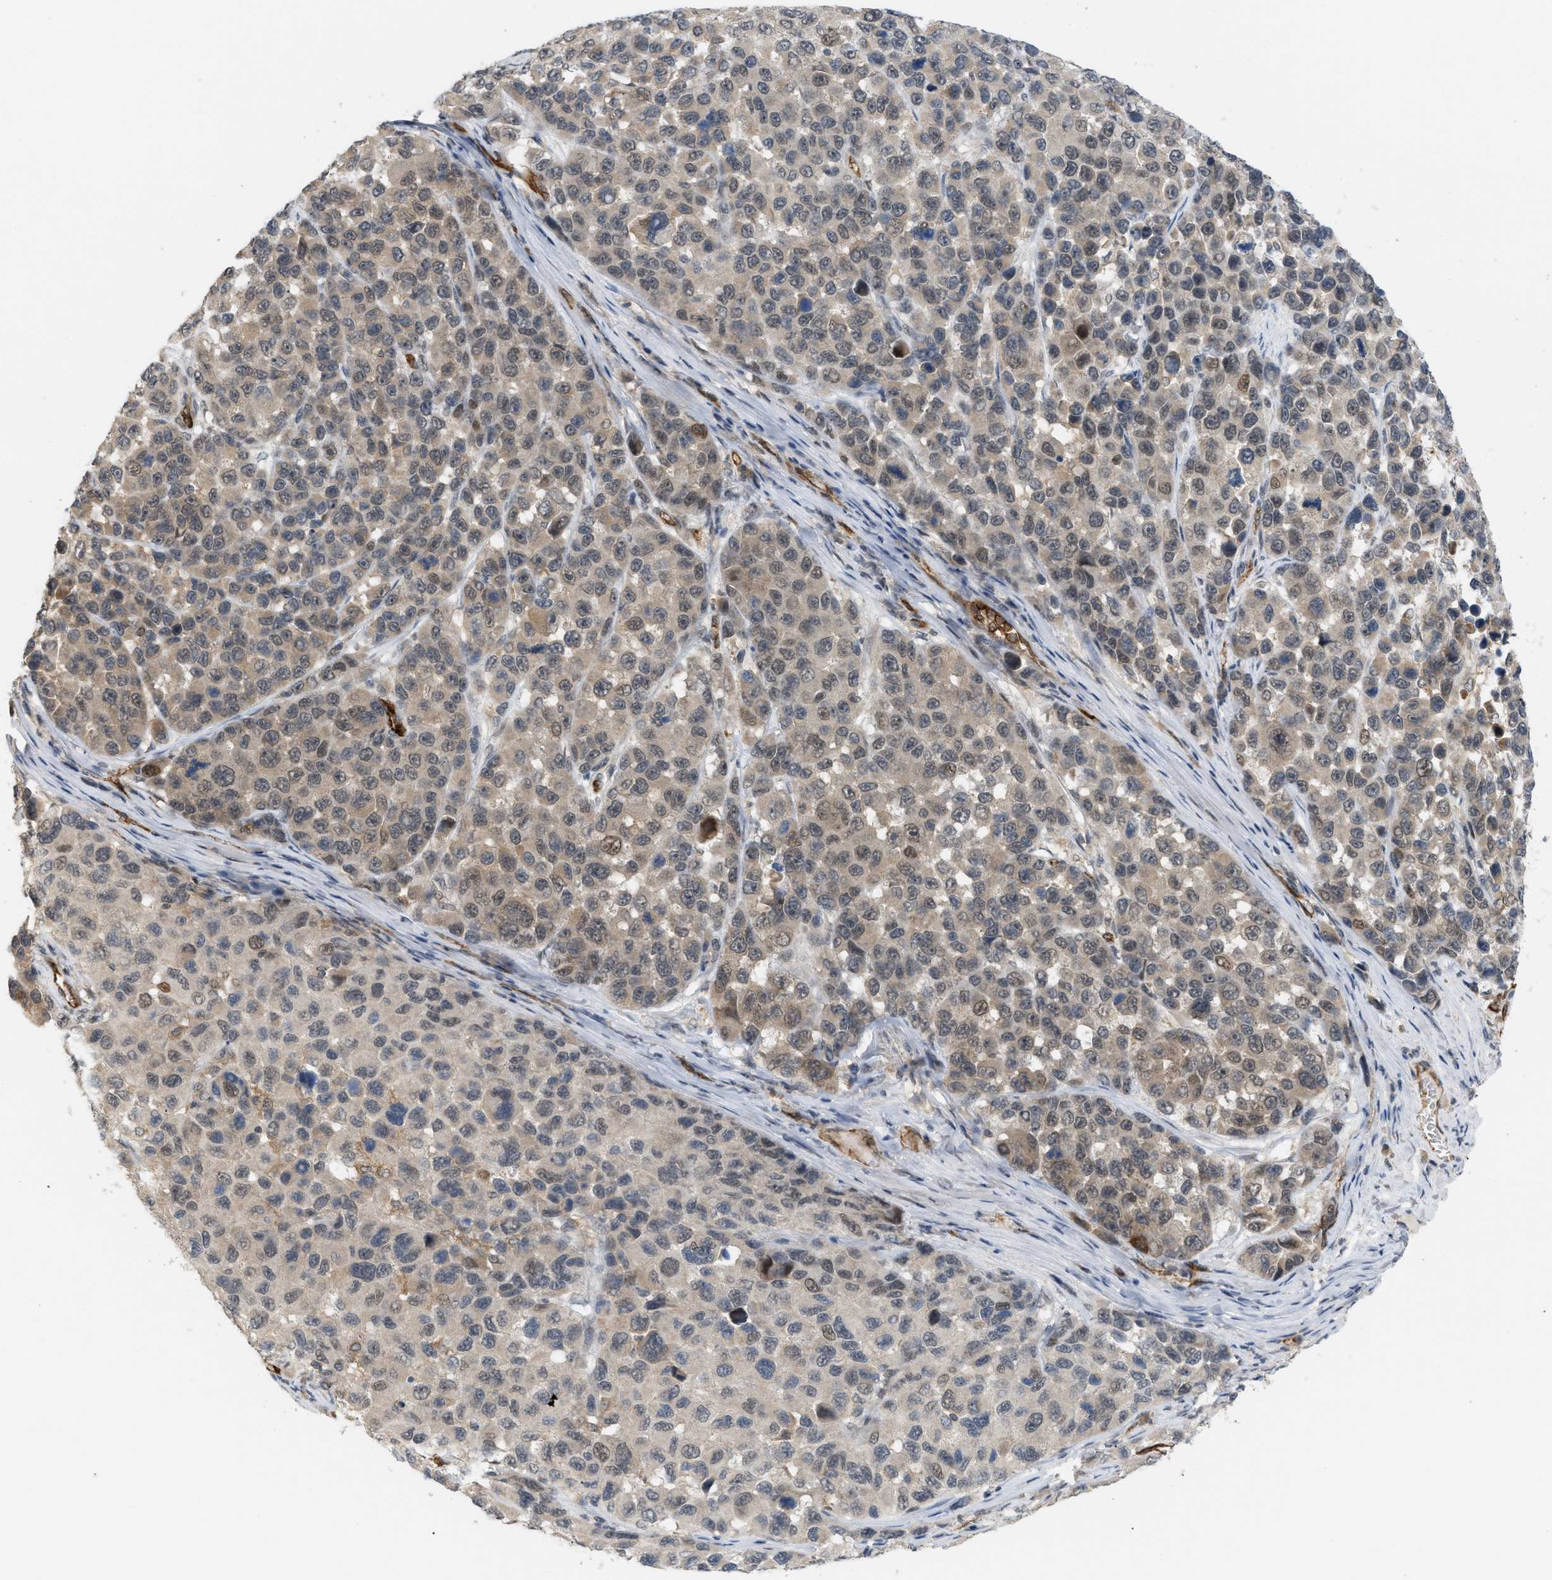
{"staining": {"intensity": "weak", "quantity": ">75%", "location": "cytoplasmic/membranous,nuclear"}, "tissue": "melanoma", "cell_type": "Tumor cells", "image_type": "cancer", "snomed": [{"axis": "morphology", "description": "Malignant melanoma, NOS"}, {"axis": "topography", "description": "Skin"}], "caption": "DAB (3,3'-diaminobenzidine) immunohistochemical staining of malignant melanoma displays weak cytoplasmic/membranous and nuclear protein positivity in about >75% of tumor cells.", "gene": "PALMD", "patient": {"sex": "male", "age": 53}}